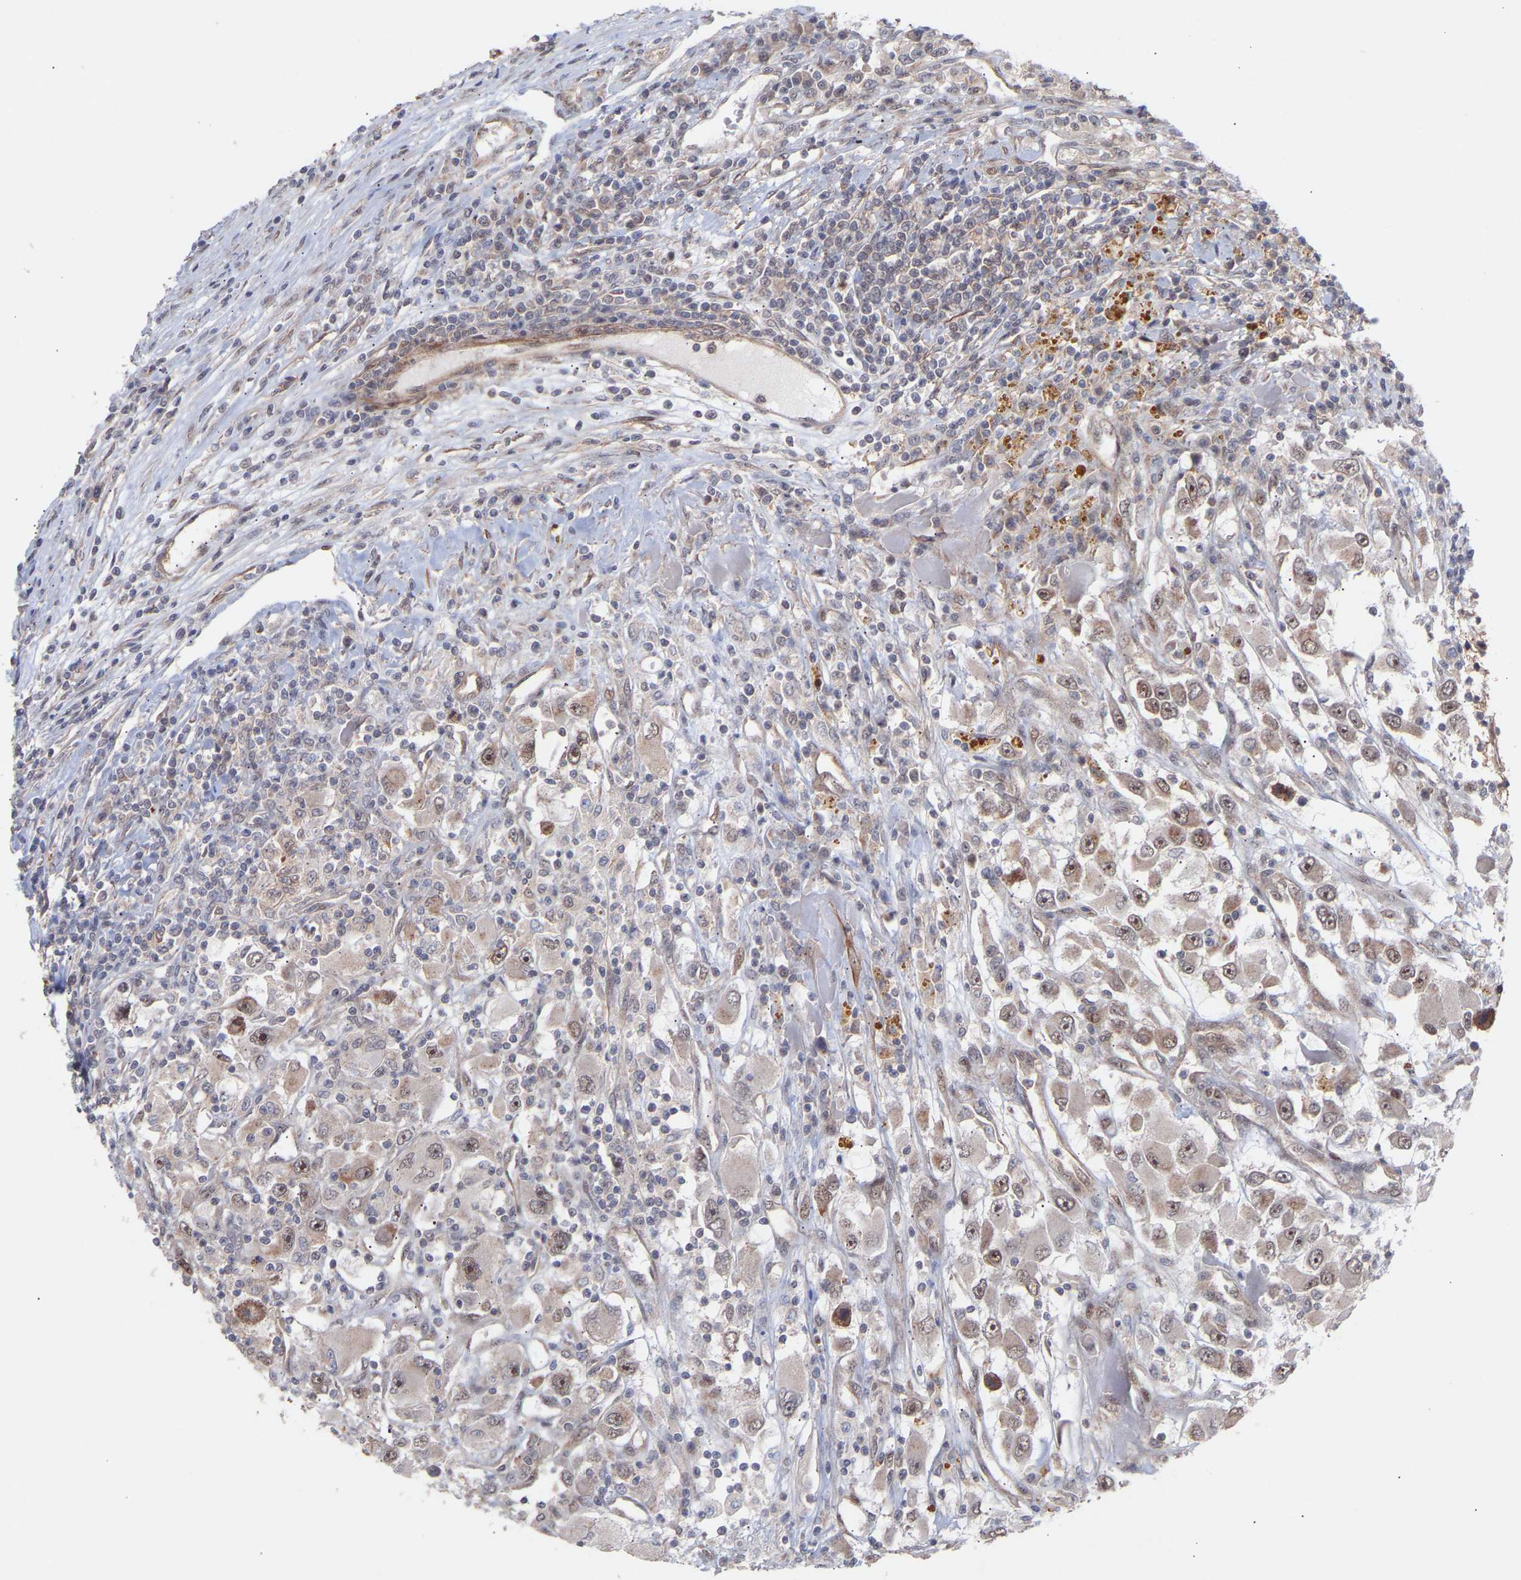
{"staining": {"intensity": "moderate", "quantity": "25%-75%", "location": "nuclear"}, "tissue": "renal cancer", "cell_type": "Tumor cells", "image_type": "cancer", "snomed": [{"axis": "morphology", "description": "Adenocarcinoma, NOS"}, {"axis": "topography", "description": "Kidney"}], "caption": "Immunohistochemistry (DAB (3,3'-diaminobenzidine)) staining of renal cancer reveals moderate nuclear protein positivity in about 25%-75% of tumor cells.", "gene": "PDLIM5", "patient": {"sex": "female", "age": 52}}